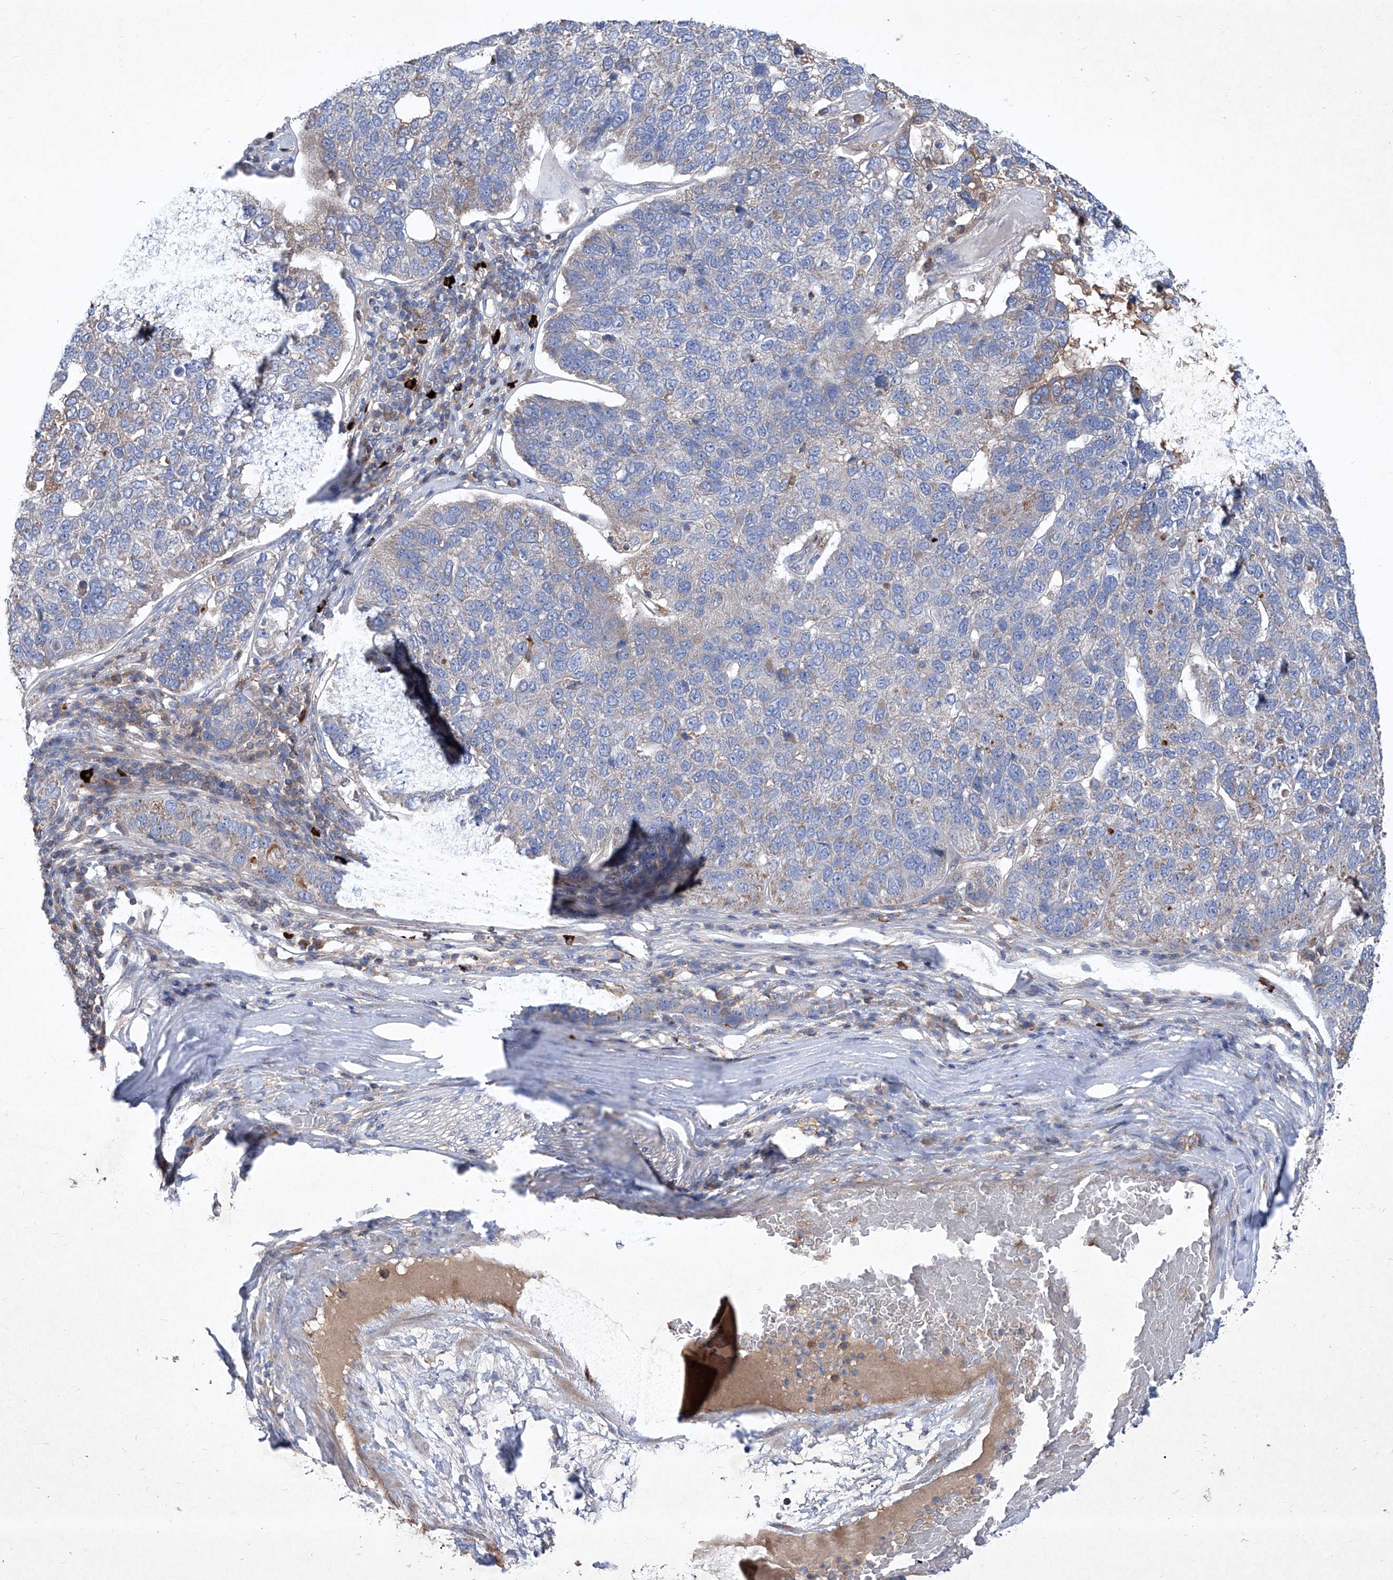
{"staining": {"intensity": "weak", "quantity": "<25%", "location": "cytoplasmic/membranous"}, "tissue": "pancreatic cancer", "cell_type": "Tumor cells", "image_type": "cancer", "snomed": [{"axis": "morphology", "description": "Adenocarcinoma, NOS"}, {"axis": "topography", "description": "Pancreas"}], "caption": "Pancreatic adenocarcinoma stained for a protein using immunohistochemistry (IHC) reveals no expression tumor cells.", "gene": "EPHA8", "patient": {"sex": "female", "age": 61}}